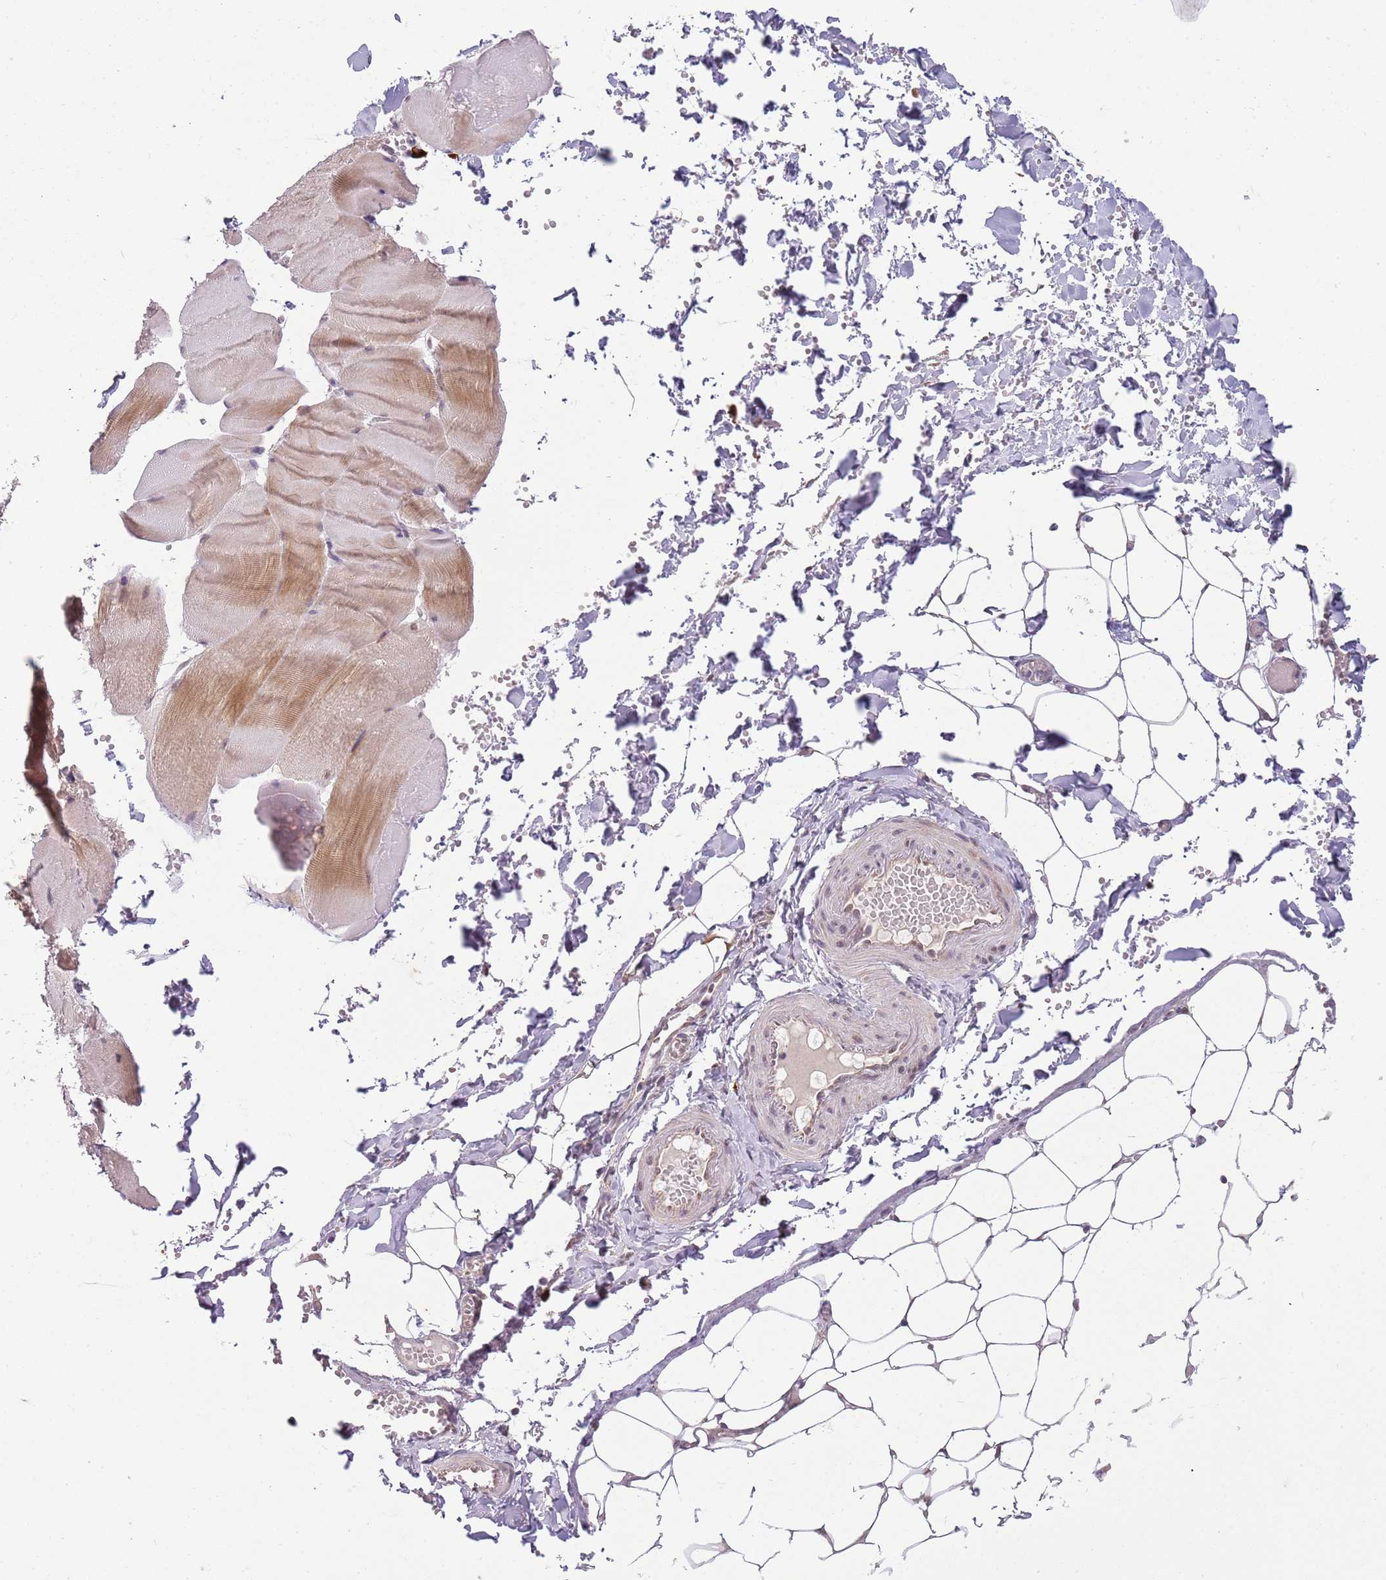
{"staining": {"intensity": "weak", "quantity": ">75%", "location": "cytoplasmic/membranous"}, "tissue": "adipose tissue", "cell_type": "Adipocytes", "image_type": "normal", "snomed": [{"axis": "morphology", "description": "Normal tissue, NOS"}, {"axis": "topography", "description": "Skeletal muscle"}, {"axis": "topography", "description": "Peripheral nerve tissue"}], "caption": "Protein positivity by immunohistochemistry (IHC) shows weak cytoplasmic/membranous staining in about >75% of adipocytes in unremarkable adipose tissue.", "gene": "FAM120AOS", "patient": {"sex": "female", "age": 55}}